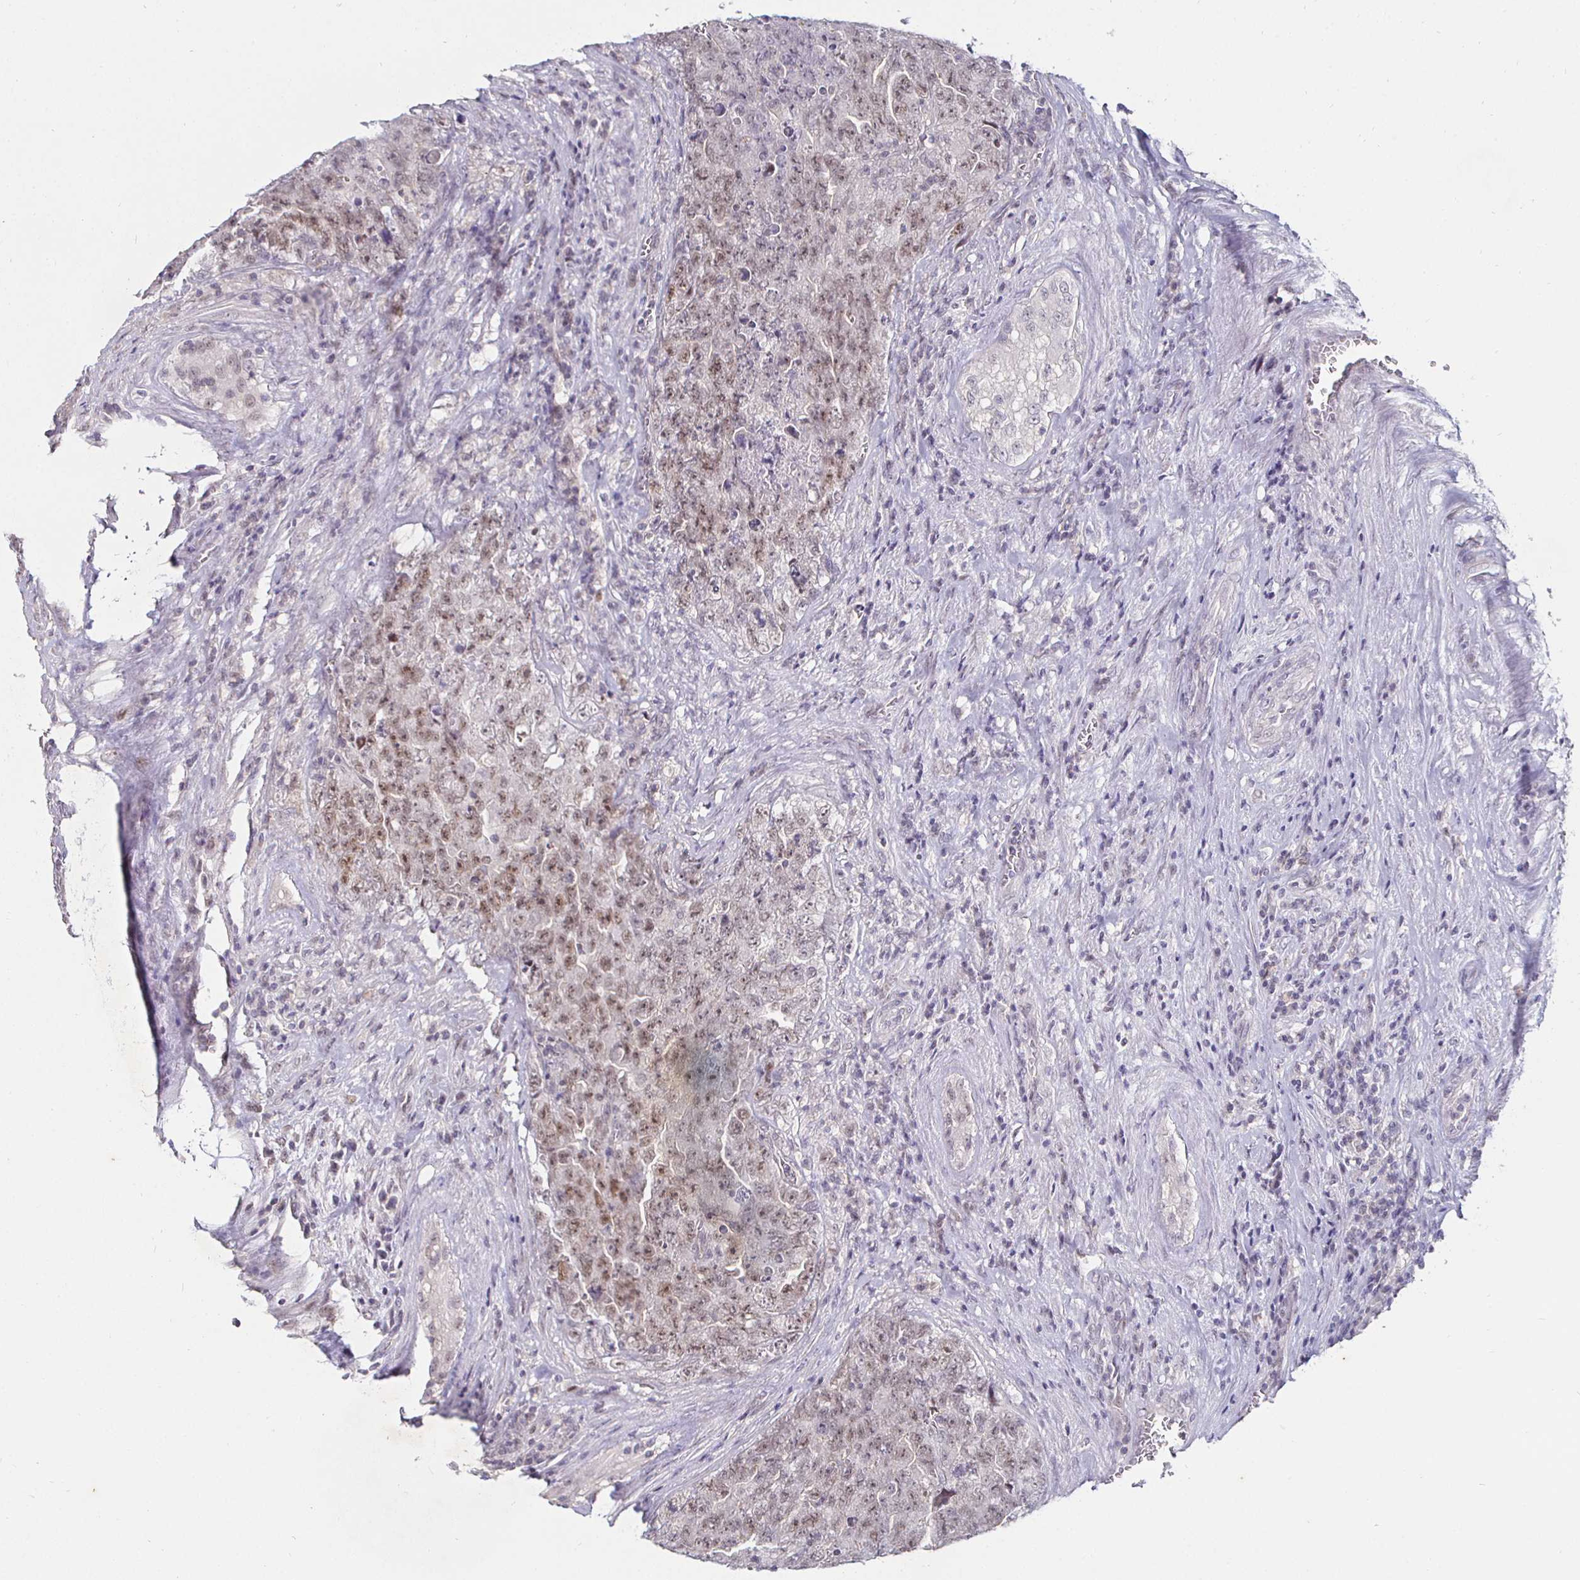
{"staining": {"intensity": "weak", "quantity": "25%-75%", "location": "nuclear"}, "tissue": "testis cancer", "cell_type": "Tumor cells", "image_type": "cancer", "snomed": [{"axis": "morphology", "description": "Carcinoma, Embryonal, NOS"}, {"axis": "topography", "description": "Testis"}], "caption": "Immunohistochemical staining of human testis cancer demonstrates low levels of weak nuclear expression in approximately 25%-75% of tumor cells.", "gene": "MLH1", "patient": {"sex": "male", "age": 28}}